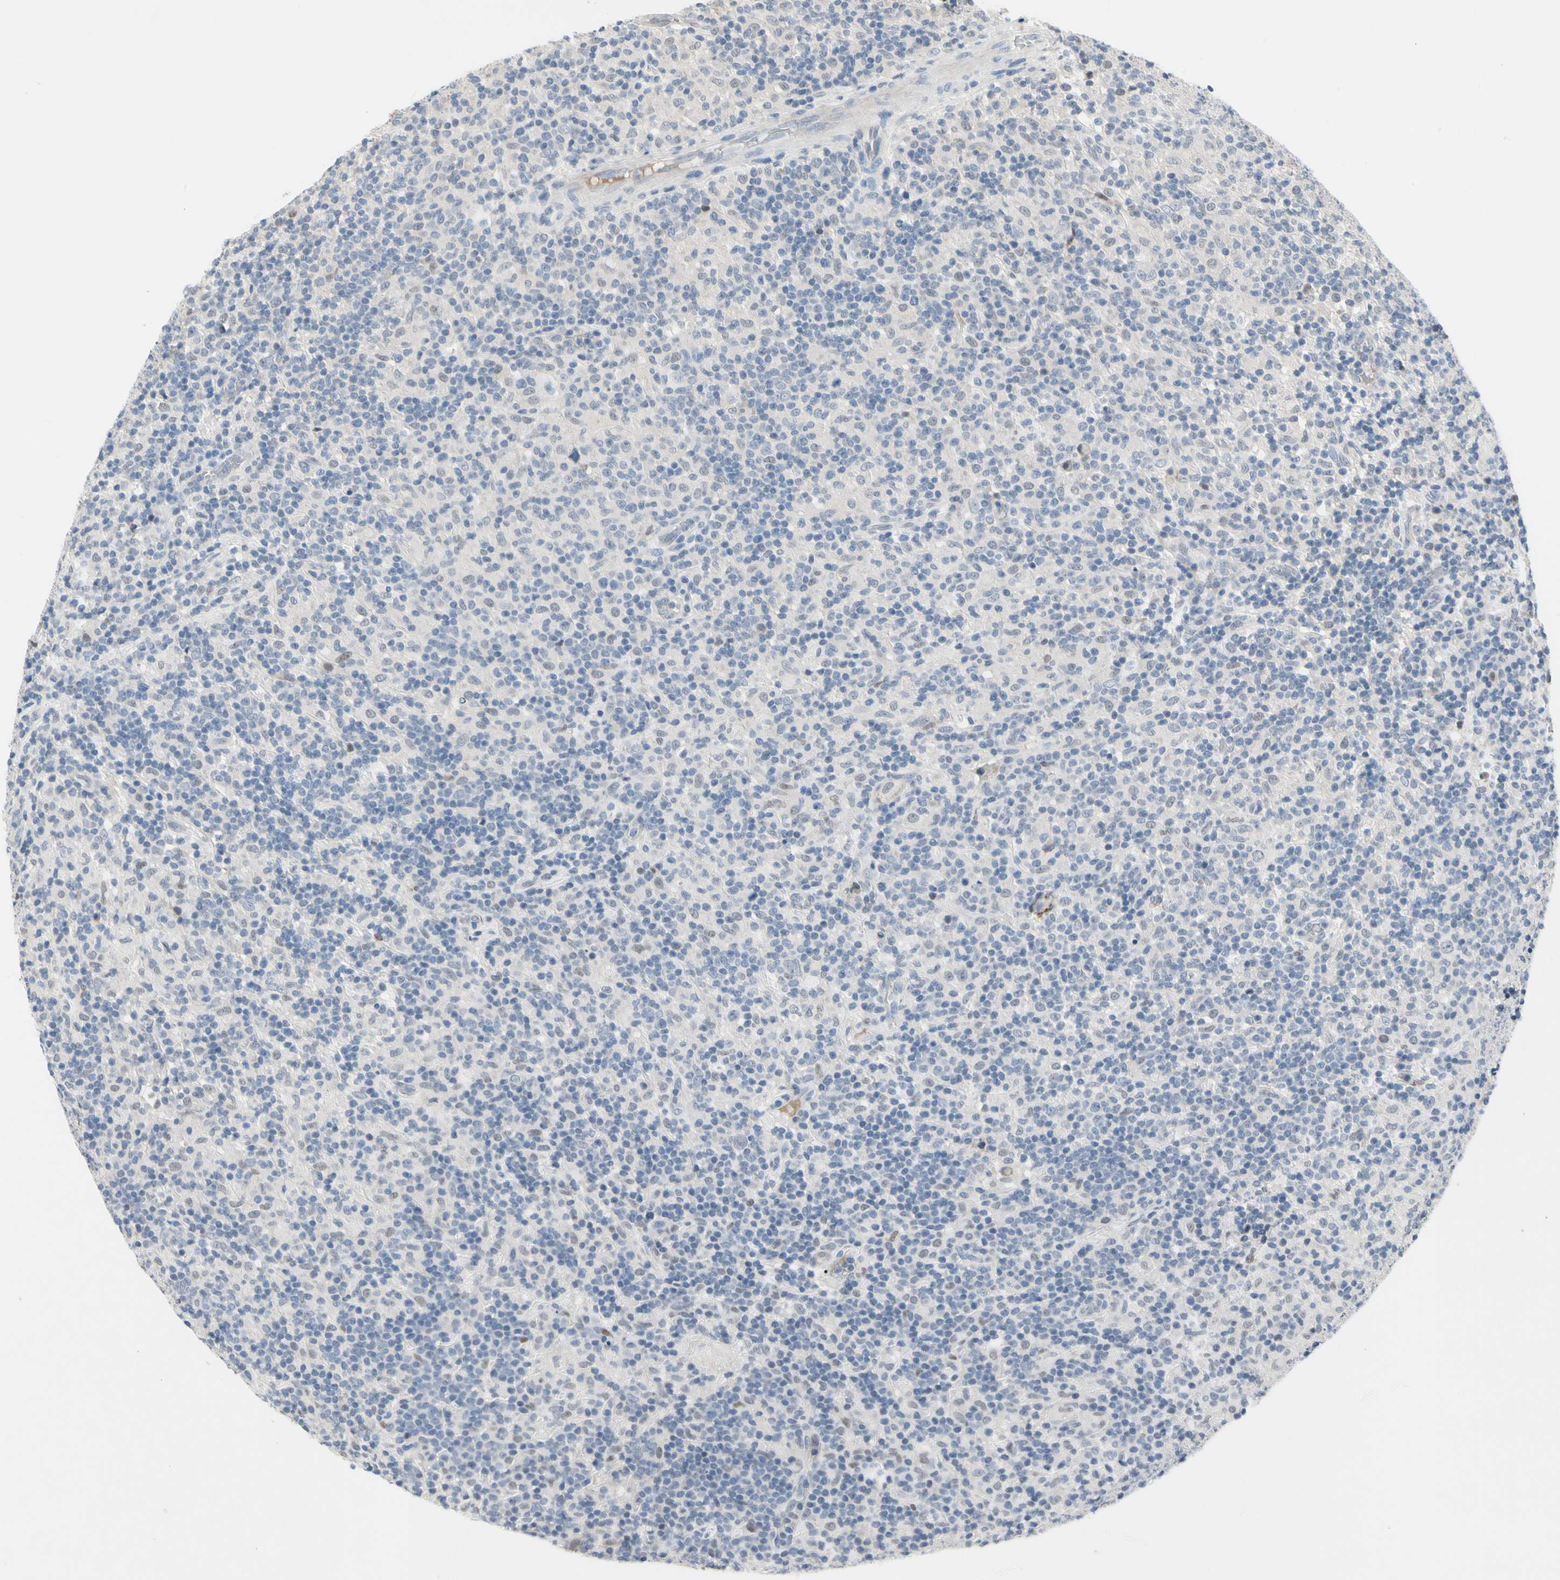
{"staining": {"intensity": "negative", "quantity": "none", "location": "none"}, "tissue": "lymphoma", "cell_type": "Tumor cells", "image_type": "cancer", "snomed": [{"axis": "morphology", "description": "Hodgkin's disease, NOS"}, {"axis": "topography", "description": "Lymph node"}], "caption": "A micrograph of lymphoma stained for a protein displays no brown staining in tumor cells.", "gene": "ECRG4", "patient": {"sex": "male", "age": 70}}